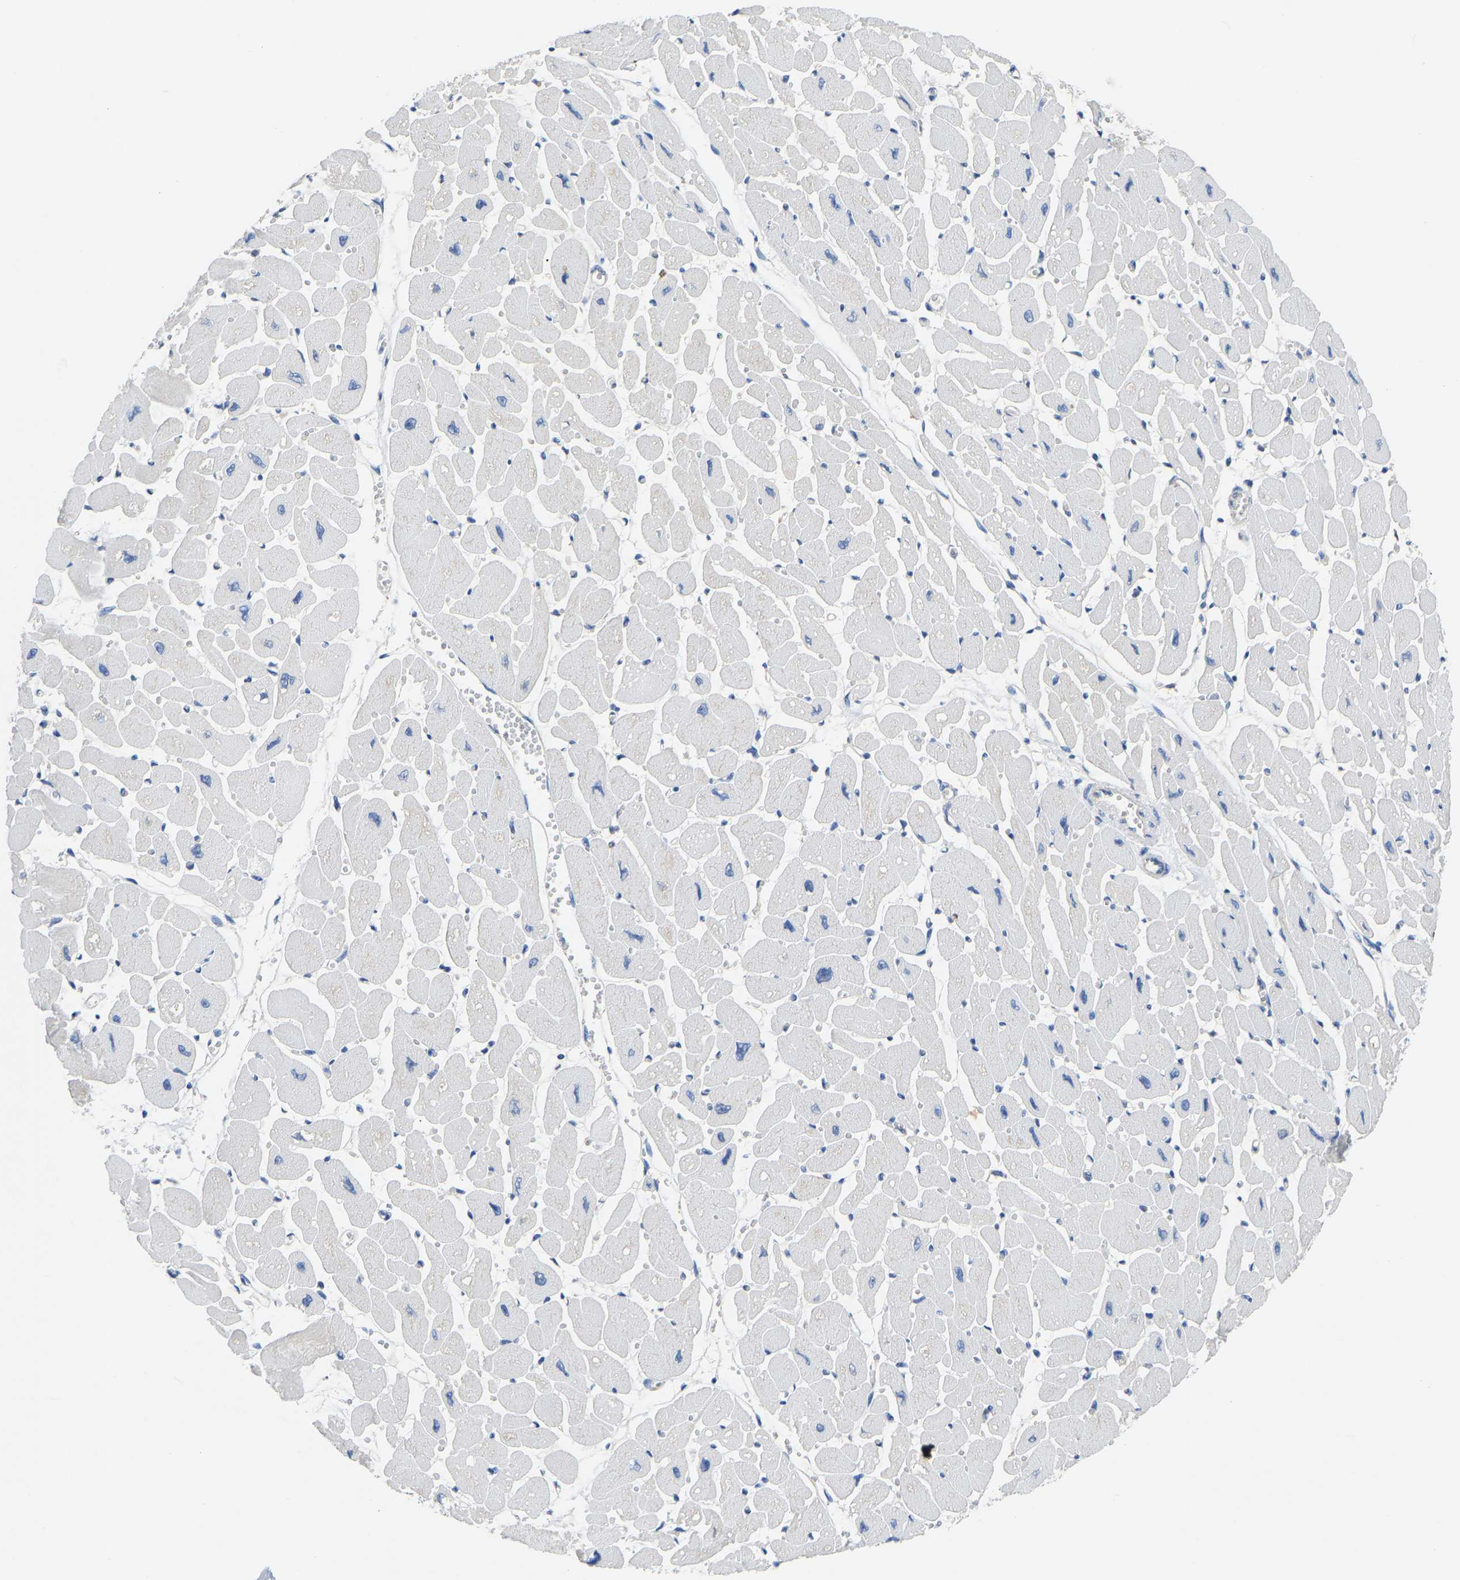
{"staining": {"intensity": "negative", "quantity": "none", "location": "none"}, "tissue": "heart muscle", "cell_type": "Cardiomyocytes", "image_type": "normal", "snomed": [{"axis": "morphology", "description": "Normal tissue, NOS"}, {"axis": "topography", "description": "Heart"}], "caption": "There is no significant staining in cardiomyocytes of heart muscle. (DAB immunohistochemistry, high magnification).", "gene": "PPP3CA", "patient": {"sex": "female", "age": 54}}